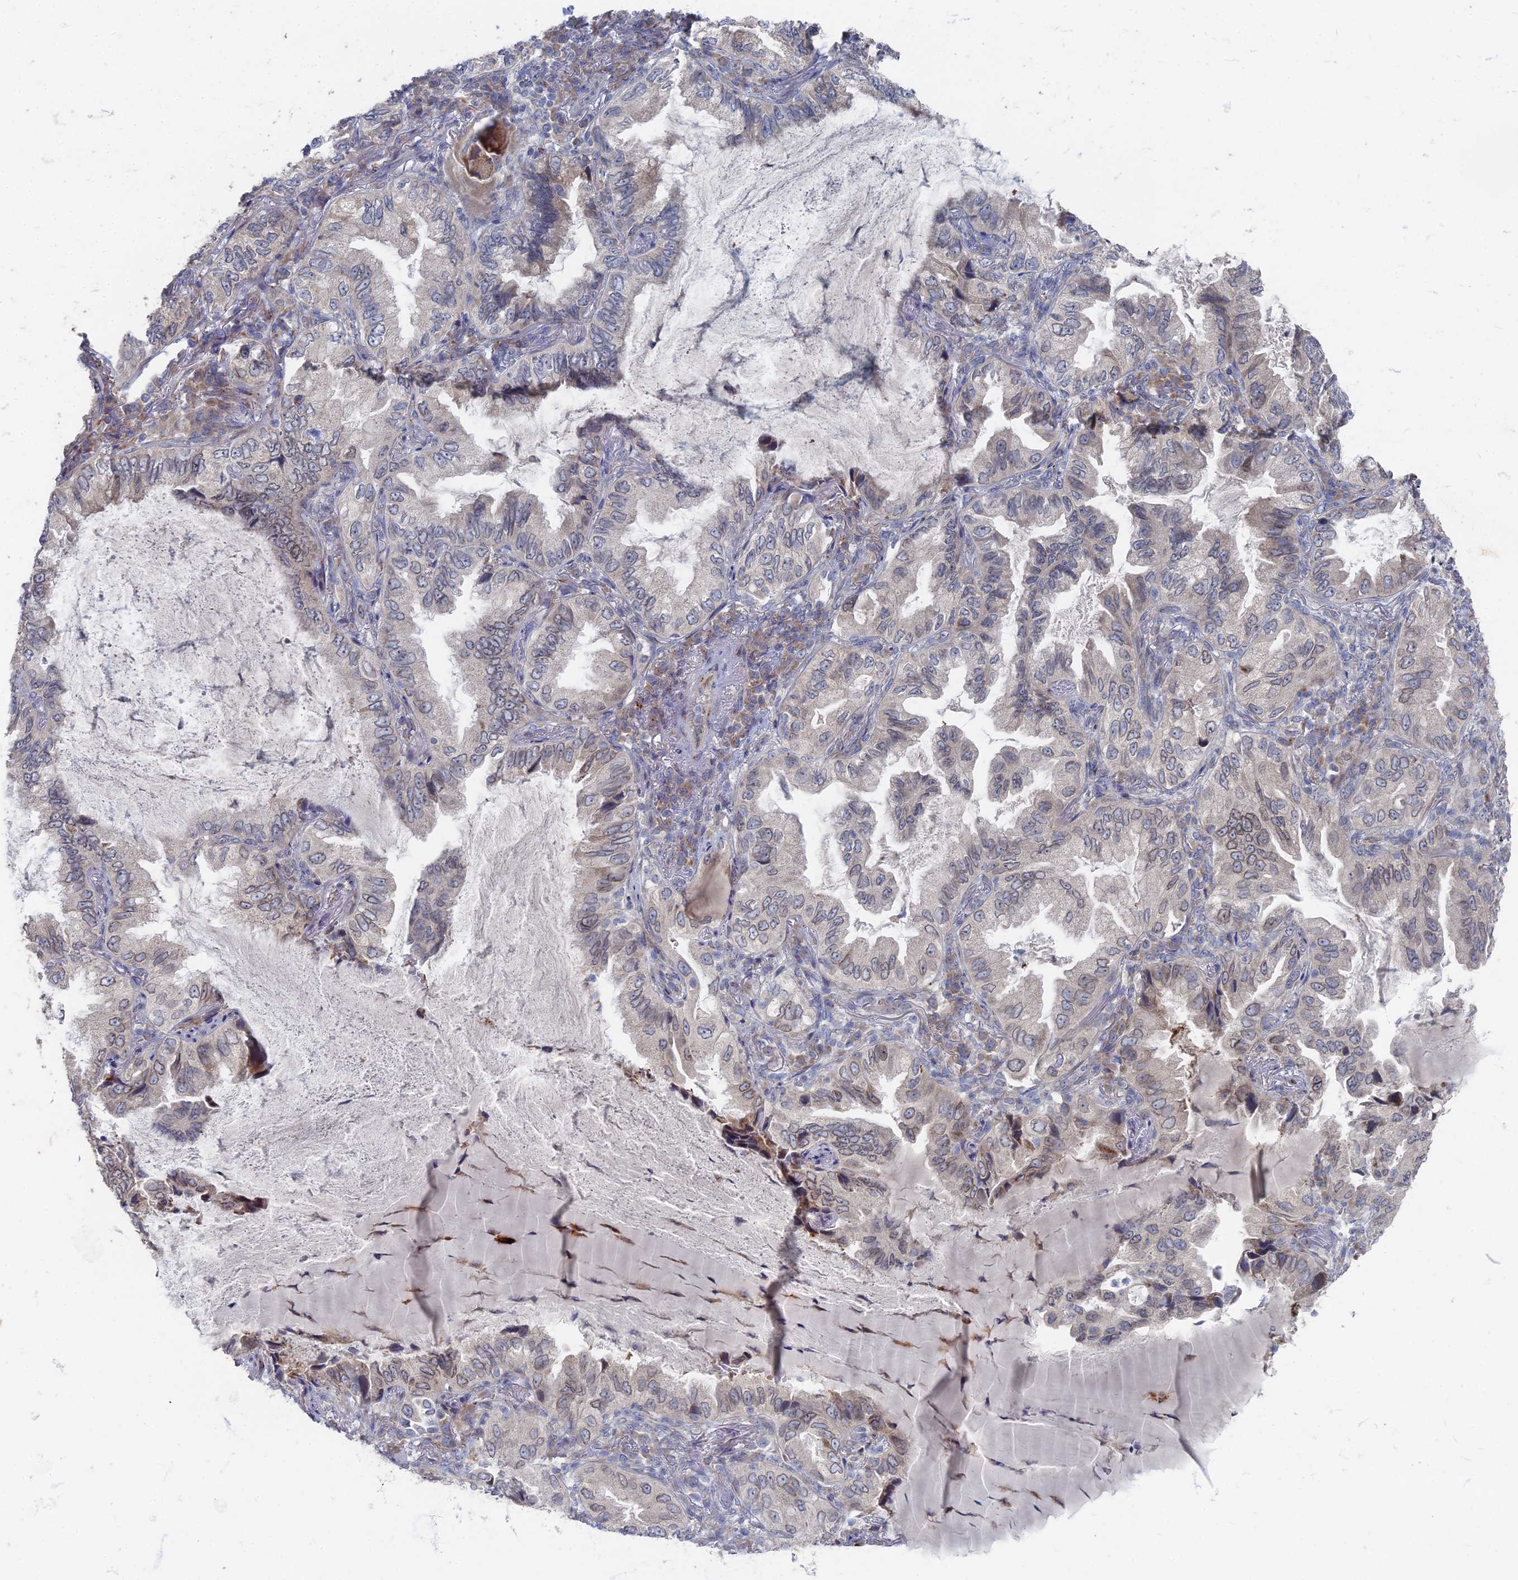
{"staining": {"intensity": "weak", "quantity": ">75%", "location": "cytoplasmic/membranous,nuclear"}, "tissue": "lung cancer", "cell_type": "Tumor cells", "image_type": "cancer", "snomed": [{"axis": "morphology", "description": "Adenocarcinoma, NOS"}, {"axis": "topography", "description": "Lung"}], "caption": "There is low levels of weak cytoplasmic/membranous and nuclear staining in tumor cells of lung cancer (adenocarcinoma), as demonstrated by immunohistochemical staining (brown color).", "gene": "TMEM128", "patient": {"sex": "female", "age": 69}}